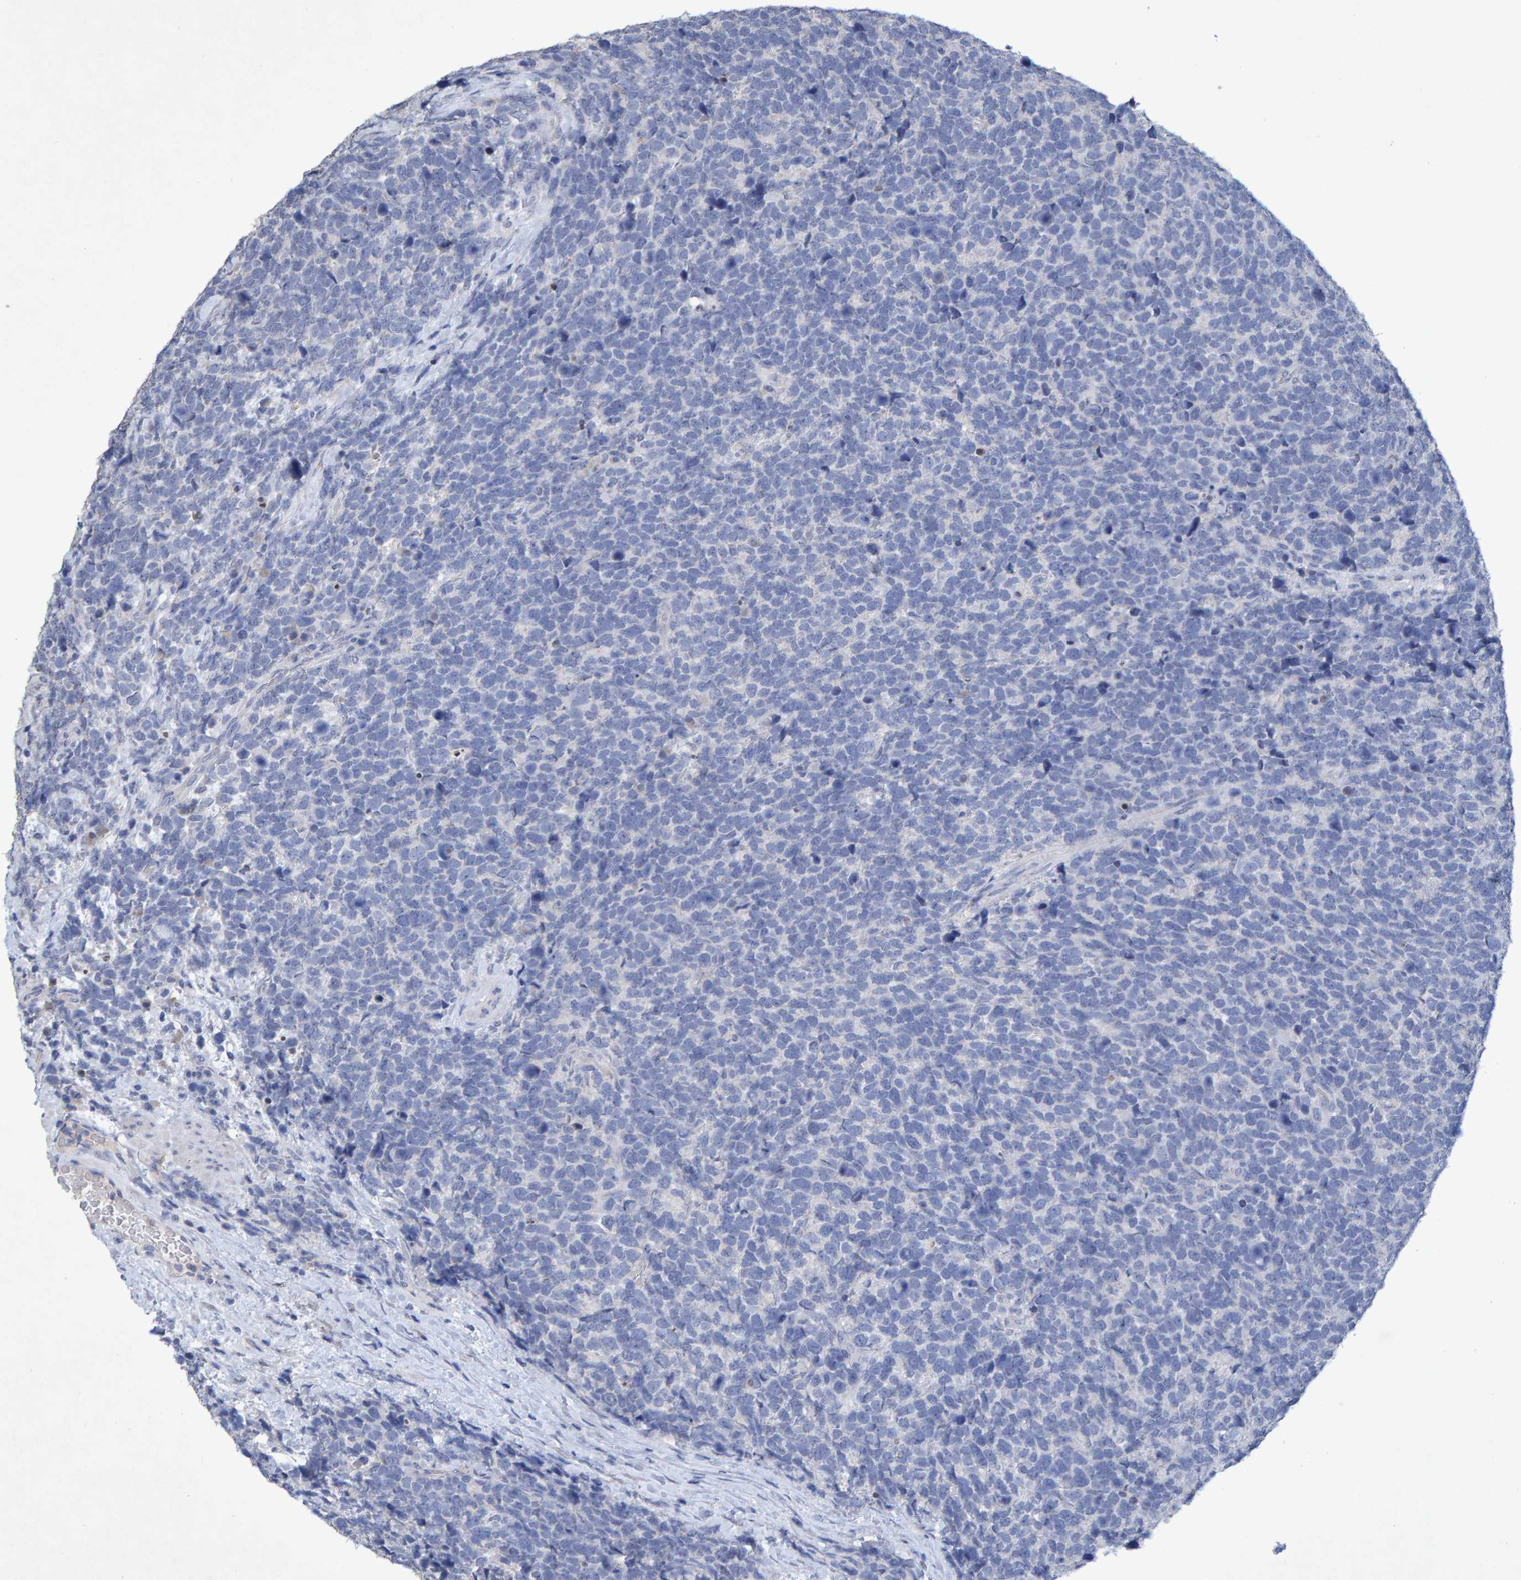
{"staining": {"intensity": "negative", "quantity": "none", "location": "none"}, "tissue": "urothelial cancer", "cell_type": "Tumor cells", "image_type": "cancer", "snomed": [{"axis": "morphology", "description": "Urothelial carcinoma, High grade"}, {"axis": "topography", "description": "Urinary bladder"}], "caption": "High power microscopy photomicrograph of an immunohistochemistry histopathology image of urothelial cancer, revealing no significant staining in tumor cells. (Brightfield microscopy of DAB immunohistochemistry at high magnification).", "gene": "CTH", "patient": {"sex": "female", "age": 82}}